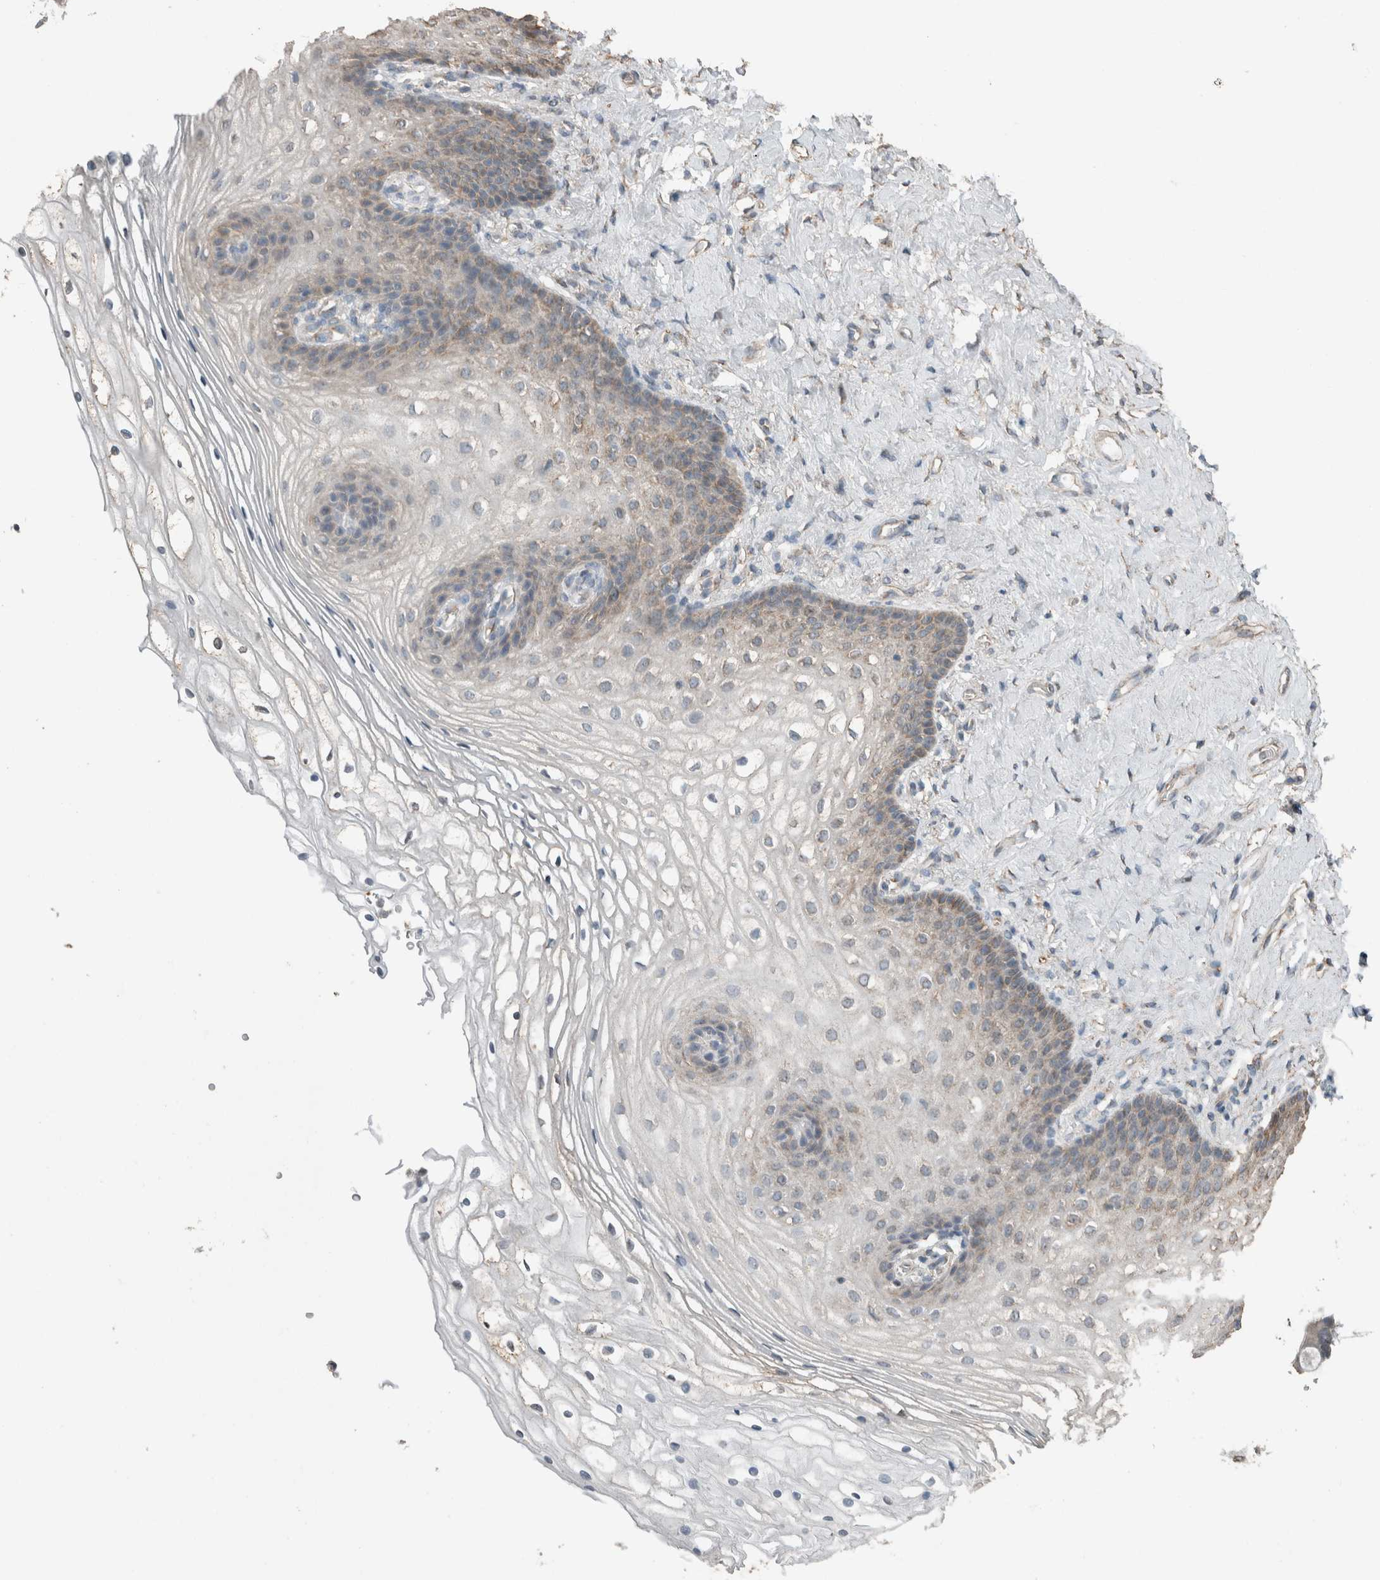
{"staining": {"intensity": "weak", "quantity": "25%-75%", "location": "cytoplasmic/membranous"}, "tissue": "vagina", "cell_type": "Squamous epithelial cells", "image_type": "normal", "snomed": [{"axis": "morphology", "description": "Normal tissue, NOS"}, {"axis": "topography", "description": "Vagina"}], "caption": "This is a photomicrograph of IHC staining of benign vagina, which shows weak expression in the cytoplasmic/membranous of squamous epithelial cells.", "gene": "ACVR2B", "patient": {"sex": "female", "age": 60}}